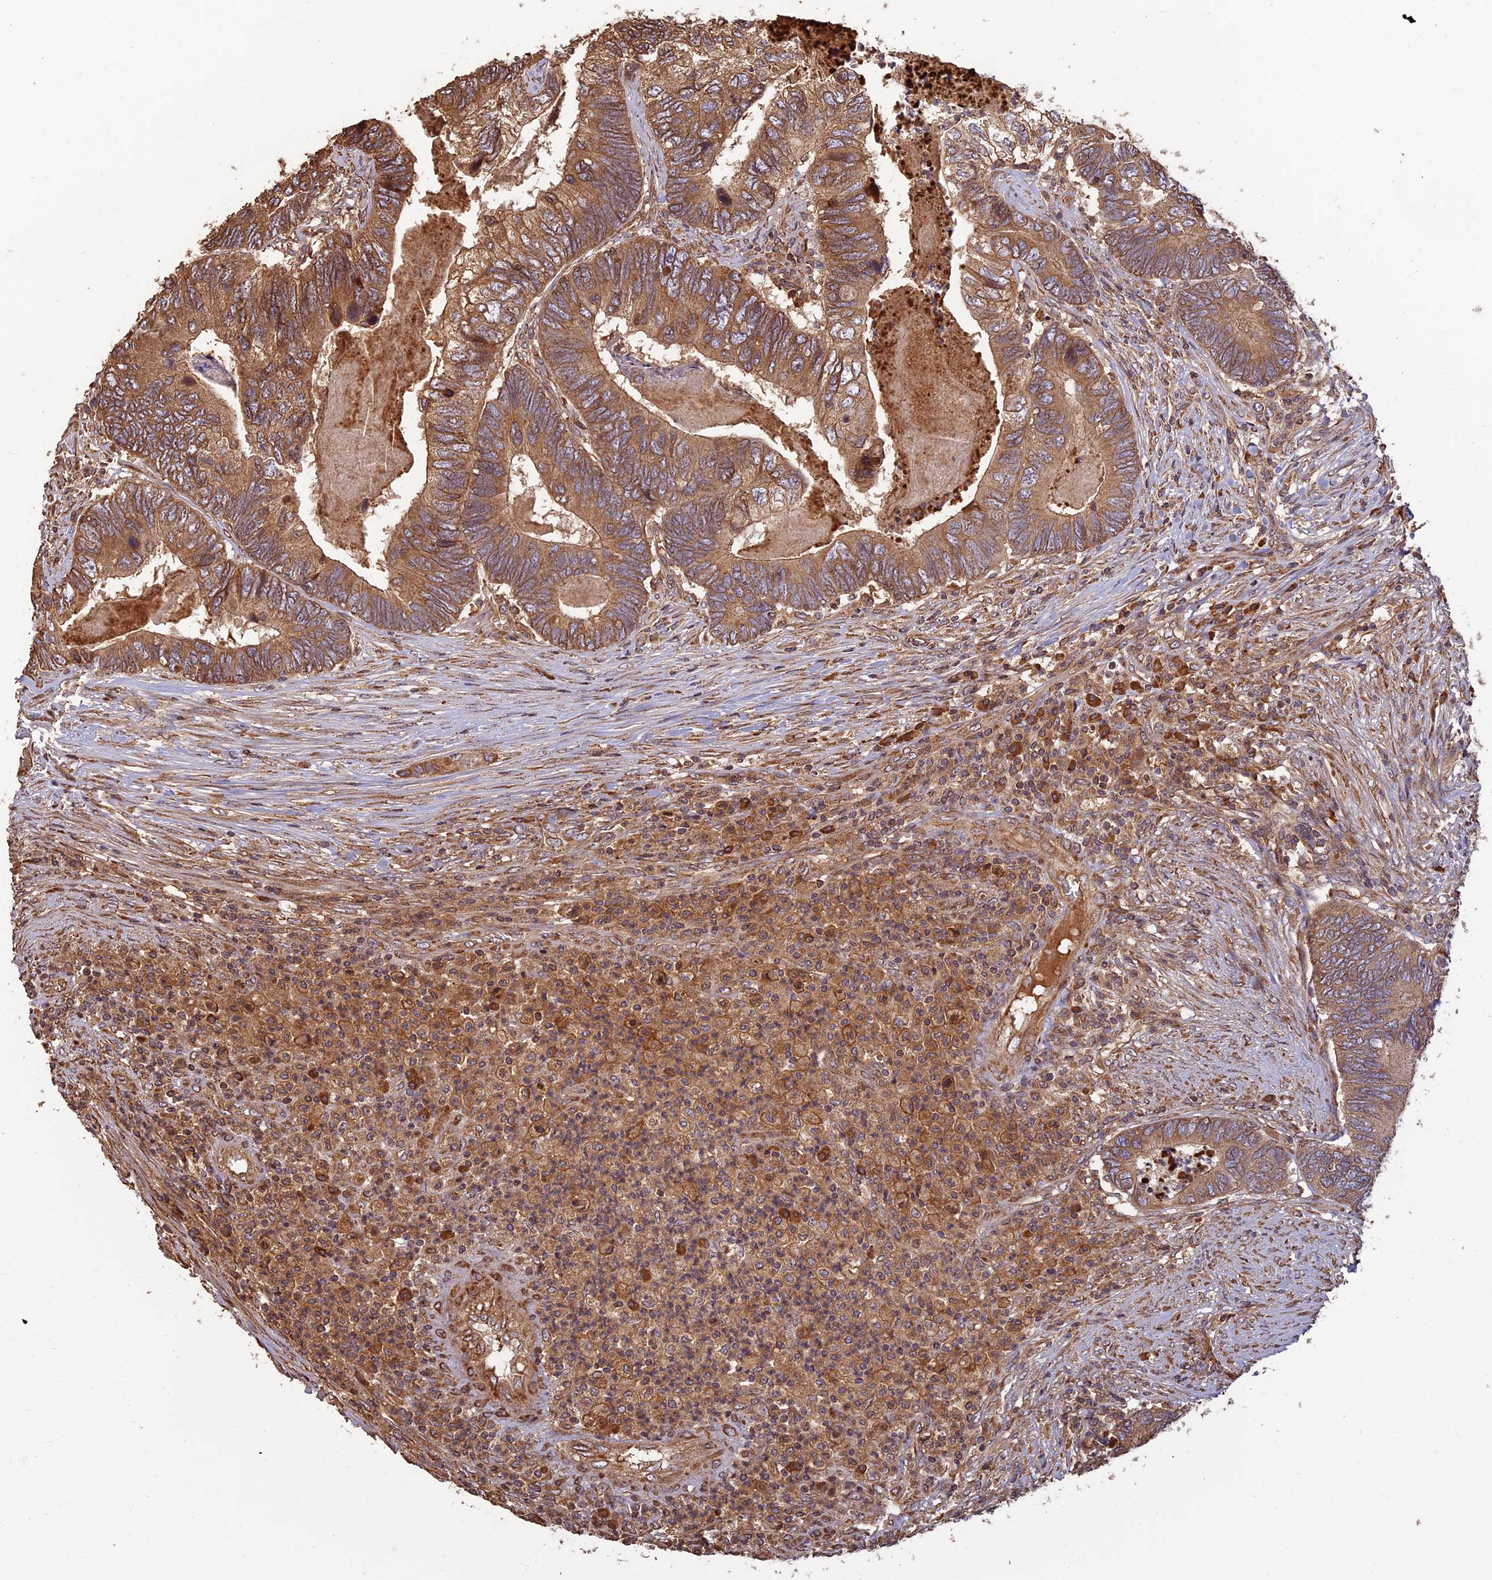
{"staining": {"intensity": "moderate", "quantity": ">75%", "location": "cytoplasmic/membranous"}, "tissue": "colorectal cancer", "cell_type": "Tumor cells", "image_type": "cancer", "snomed": [{"axis": "morphology", "description": "Adenocarcinoma, NOS"}, {"axis": "topography", "description": "Colon"}], "caption": "Protein analysis of colorectal adenocarcinoma tissue shows moderate cytoplasmic/membranous positivity in approximately >75% of tumor cells.", "gene": "CORO1C", "patient": {"sex": "female", "age": 67}}